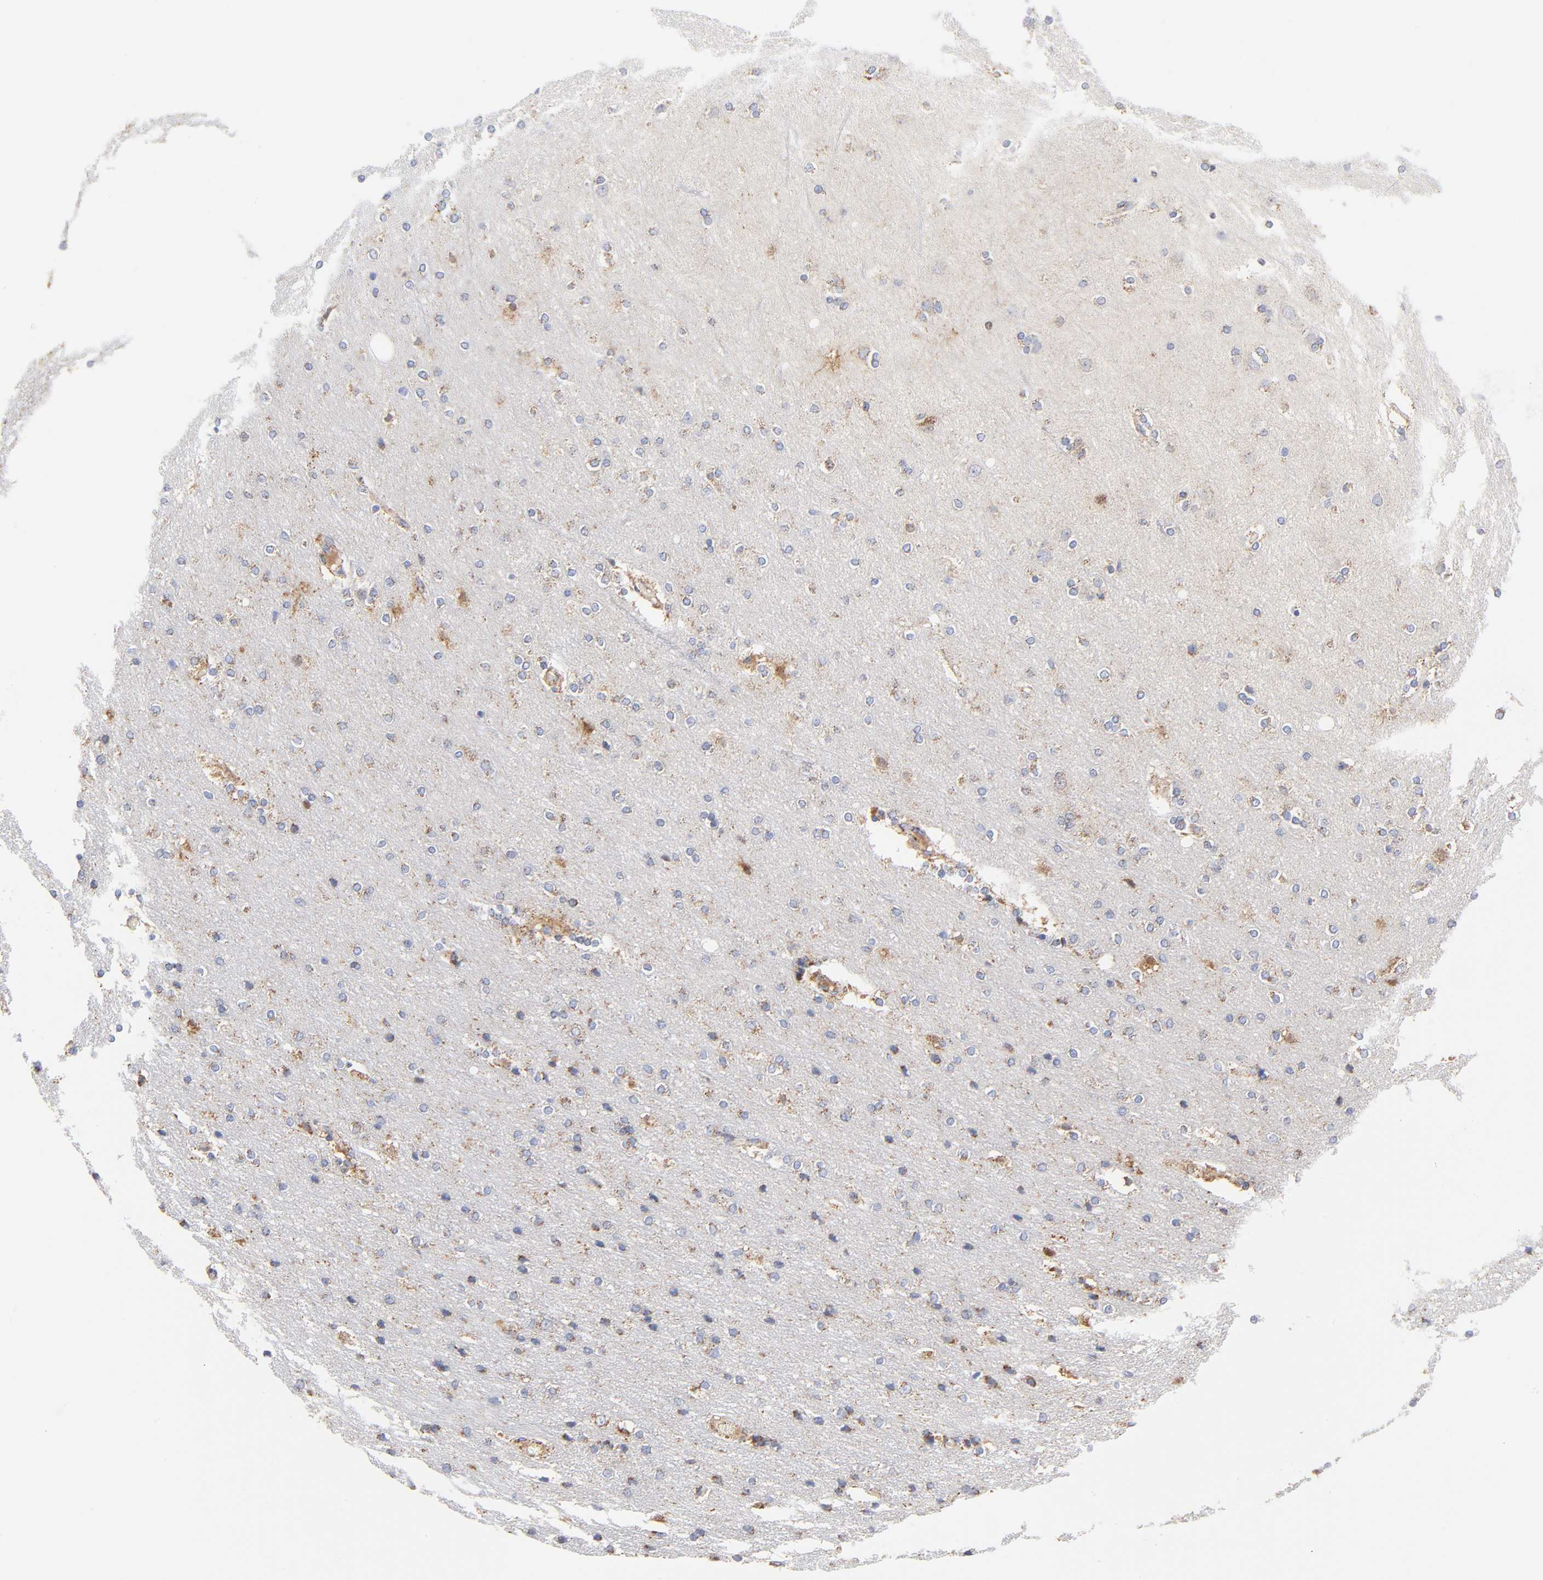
{"staining": {"intensity": "weak", "quantity": "<25%", "location": "cytoplasmic/membranous"}, "tissue": "cerebral cortex", "cell_type": "Endothelial cells", "image_type": "normal", "snomed": [{"axis": "morphology", "description": "Normal tissue, NOS"}, {"axis": "topography", "description": "Cerebral cortex"}], "caption": "Immunohistochemistry (IHC) photomicrograph of normal cerebral cortex: human cerebral cortex stained with DAB (3,3'-diaminobenzidine) exhibits no significant protein positivity in endothelial cells. (Immunohistochemistry, brightfield microscopy, high magnification).", "gene": "DIABLO", "patient": {"sex": "female", "age": 54}}